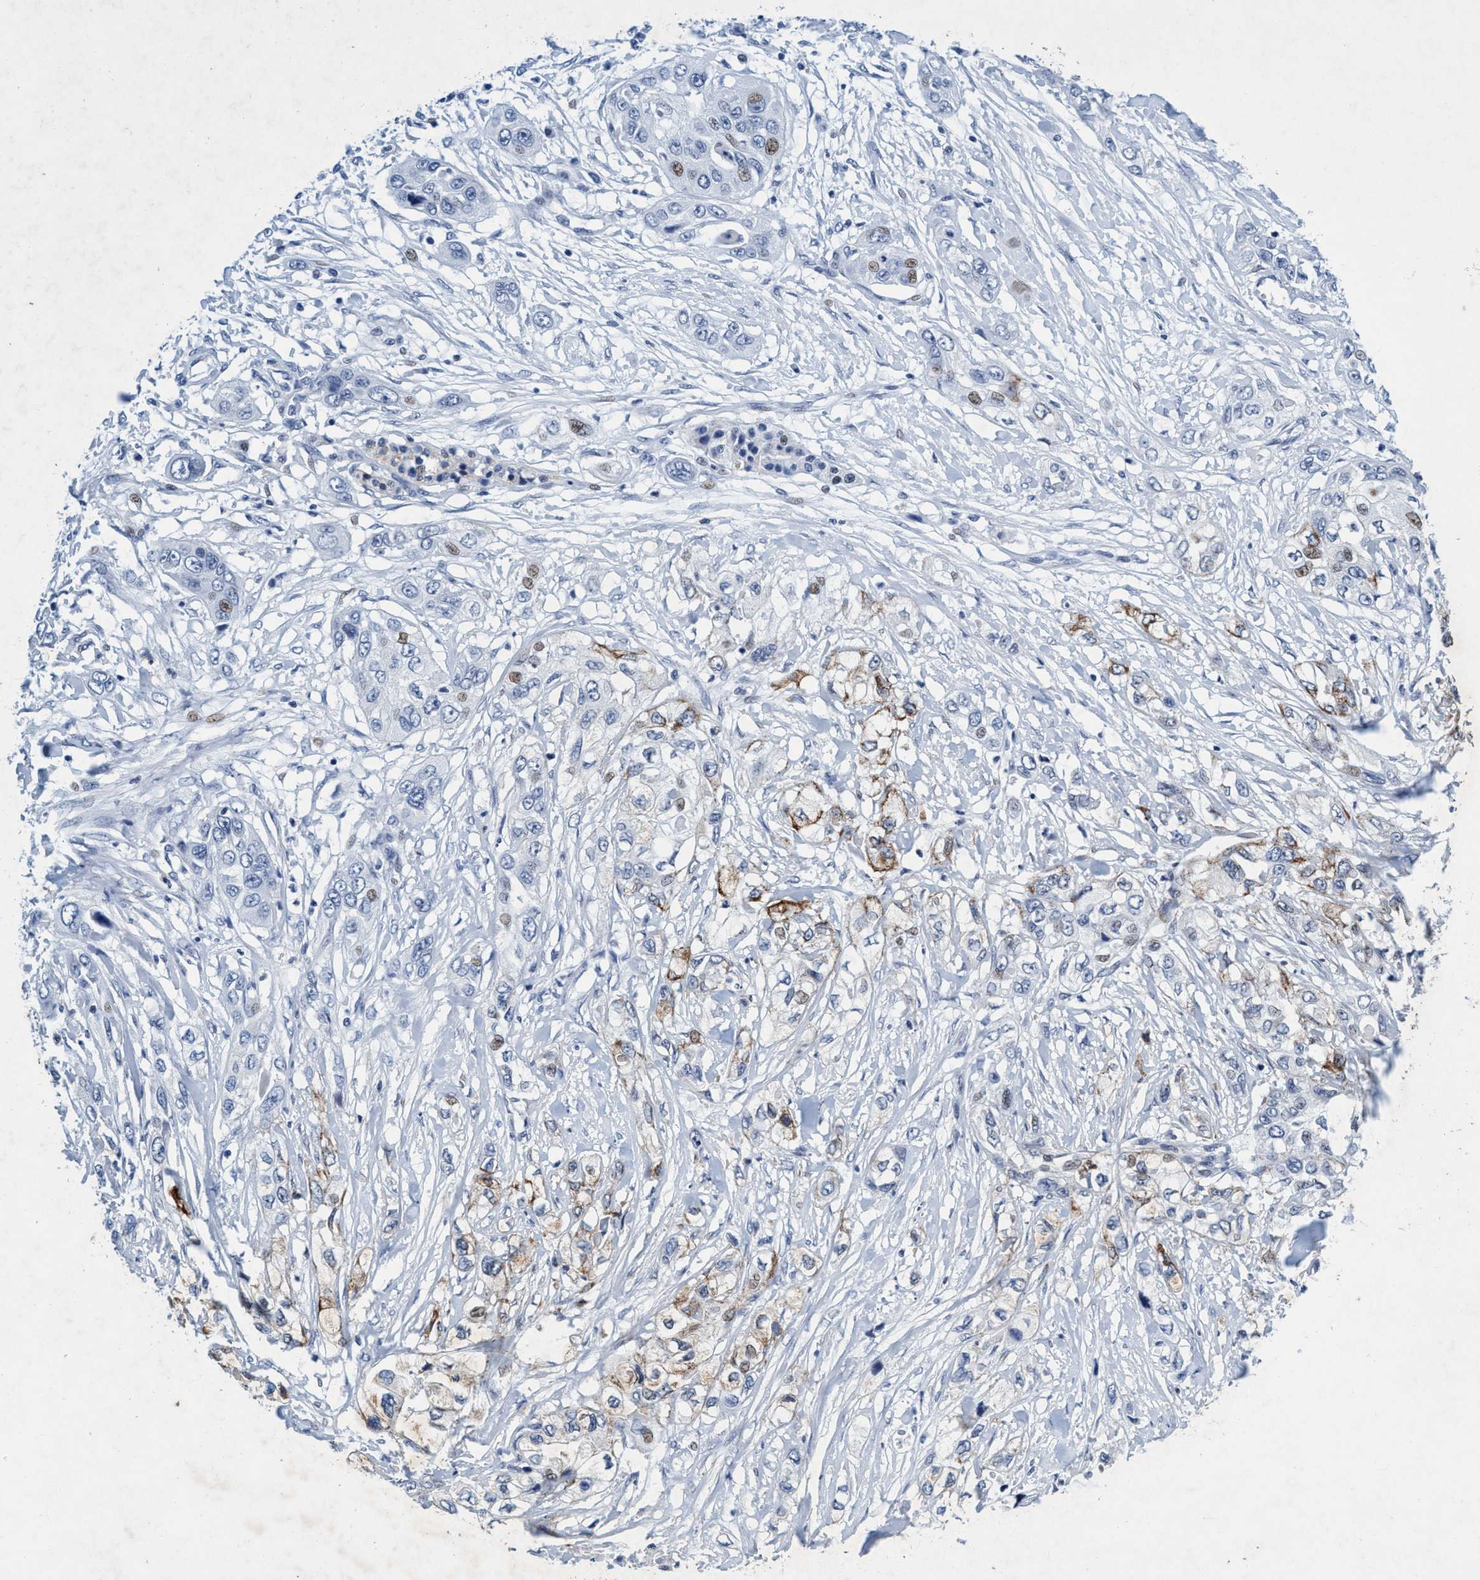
{"staining": {"intensity": "weak", "quantity": "<25%", "location": "cytoplasmic/membranous,nuclear"}, "tissue": "pancreatic cancer", "cell_type": "Tumor cells", "image_type": "cancer", "snomed": [{"axis": "morphology", "description": "Adenocarcinoma, NOS"}, {"axis": "topography", "description": "Pancreas"}], "caption": "This is a micrograph of immunohistochemistry (IHC) staining of pancreatic cancer, which shows no expression in tumor cells.", "gene": "GRB14", "patient": {"sex": "female", "age": 70}}